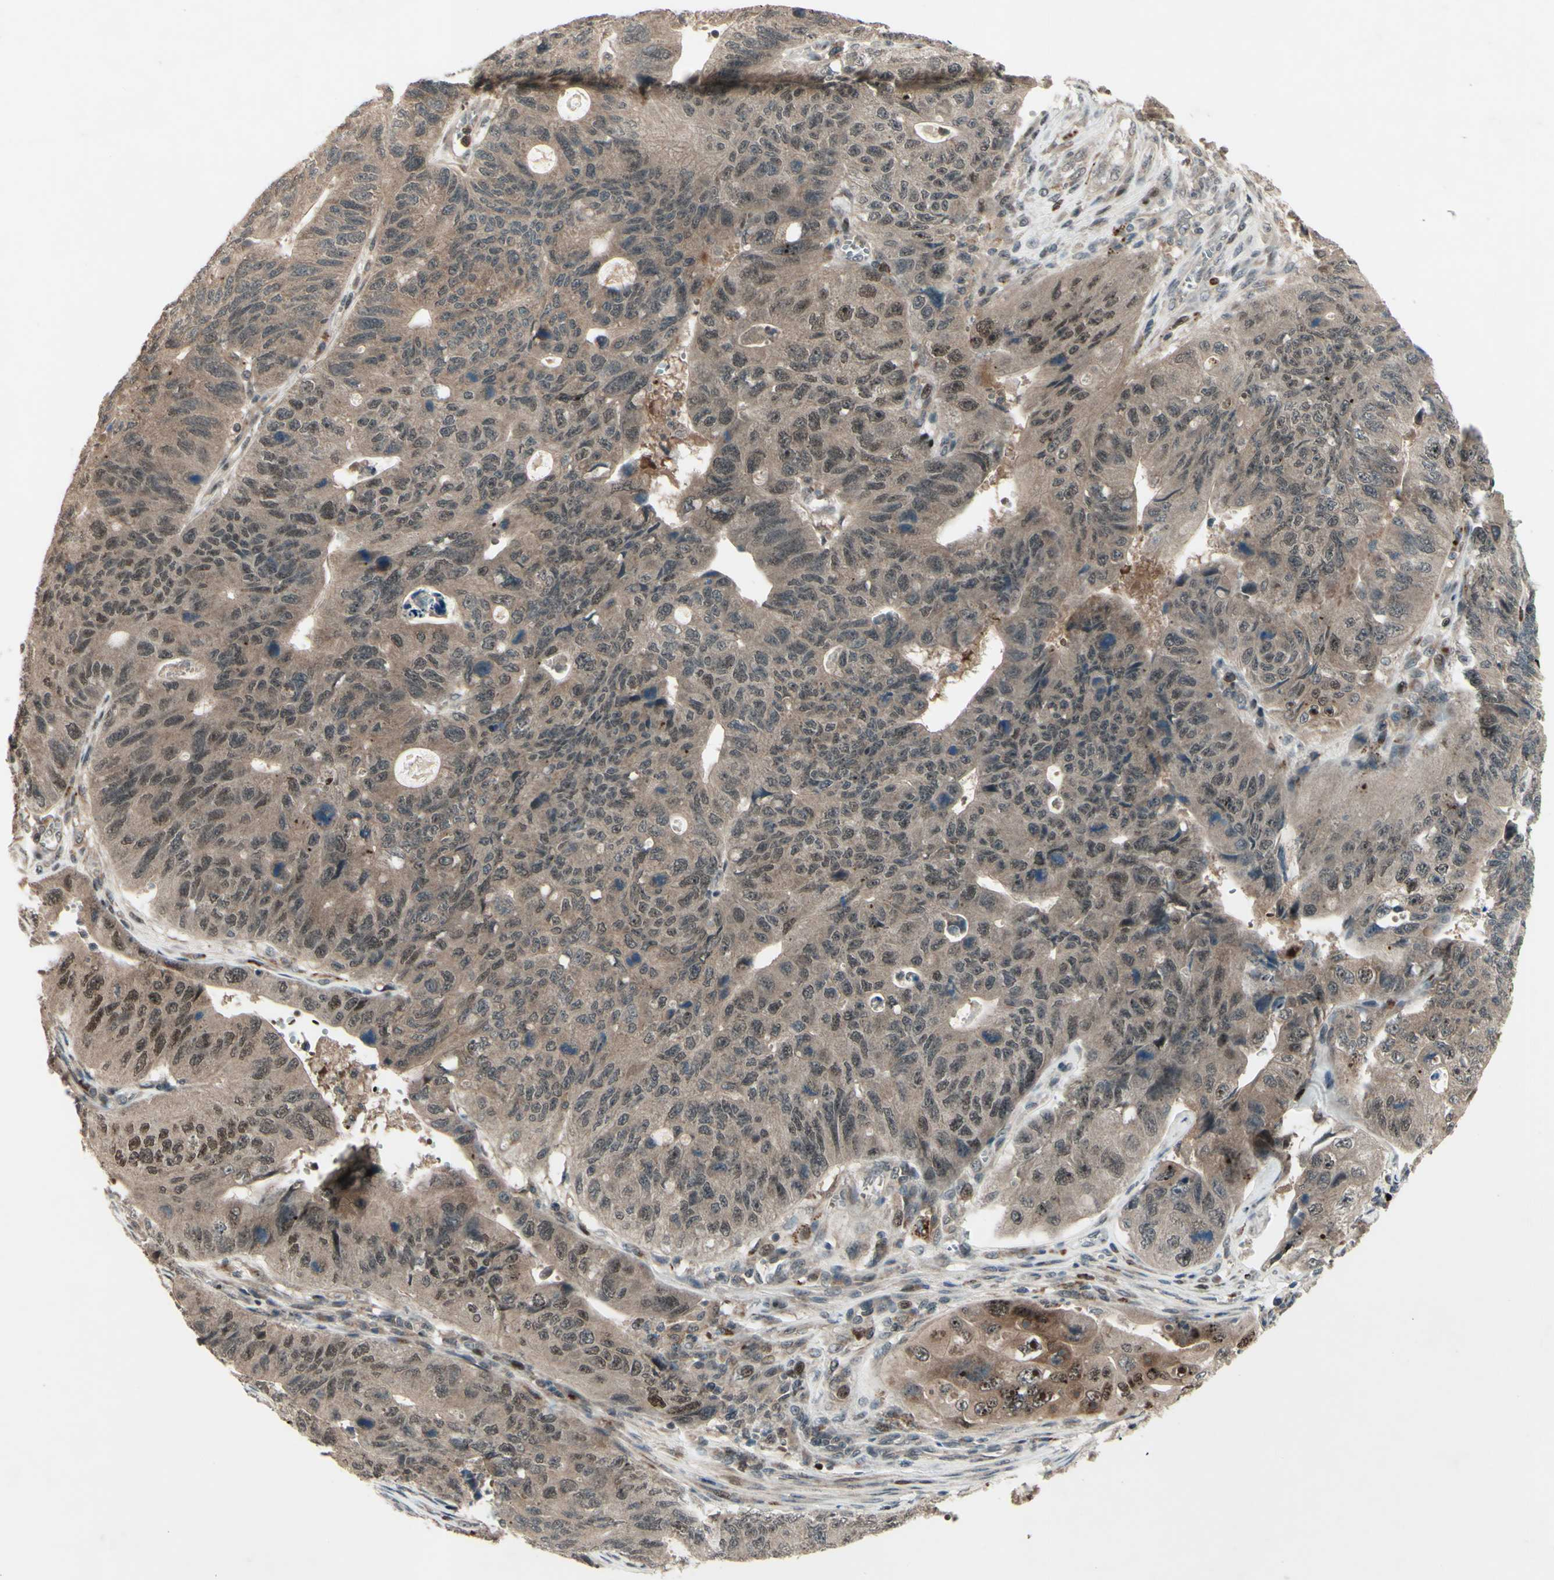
{"staining": {"intensity": "strong", "quantity": ">75%", "location": "cytoplasmic/membranous,nuclear"}, "tissue": "stomach cancer", "cell_type": "Tumor cells", "image_type": "cancer", "snomed": [{"axis": "morphology", "description": "Adenocarcinoma, NOS"}, {"axis": "topography", "description": "Stomach"}], "caption": "Protein analysis of stomach cancer tissue reveals strong cytoplasmic/membranous and nuclear expression in approximately >75% of tumor cells. The staining was performed using DAB to visualize the protein expression in brown, while the nuclei were stained in blue with hematoxylin (Magnification: 20x).", "gene": "MLF2", "patient": {"sex": "male", "age": 59}}